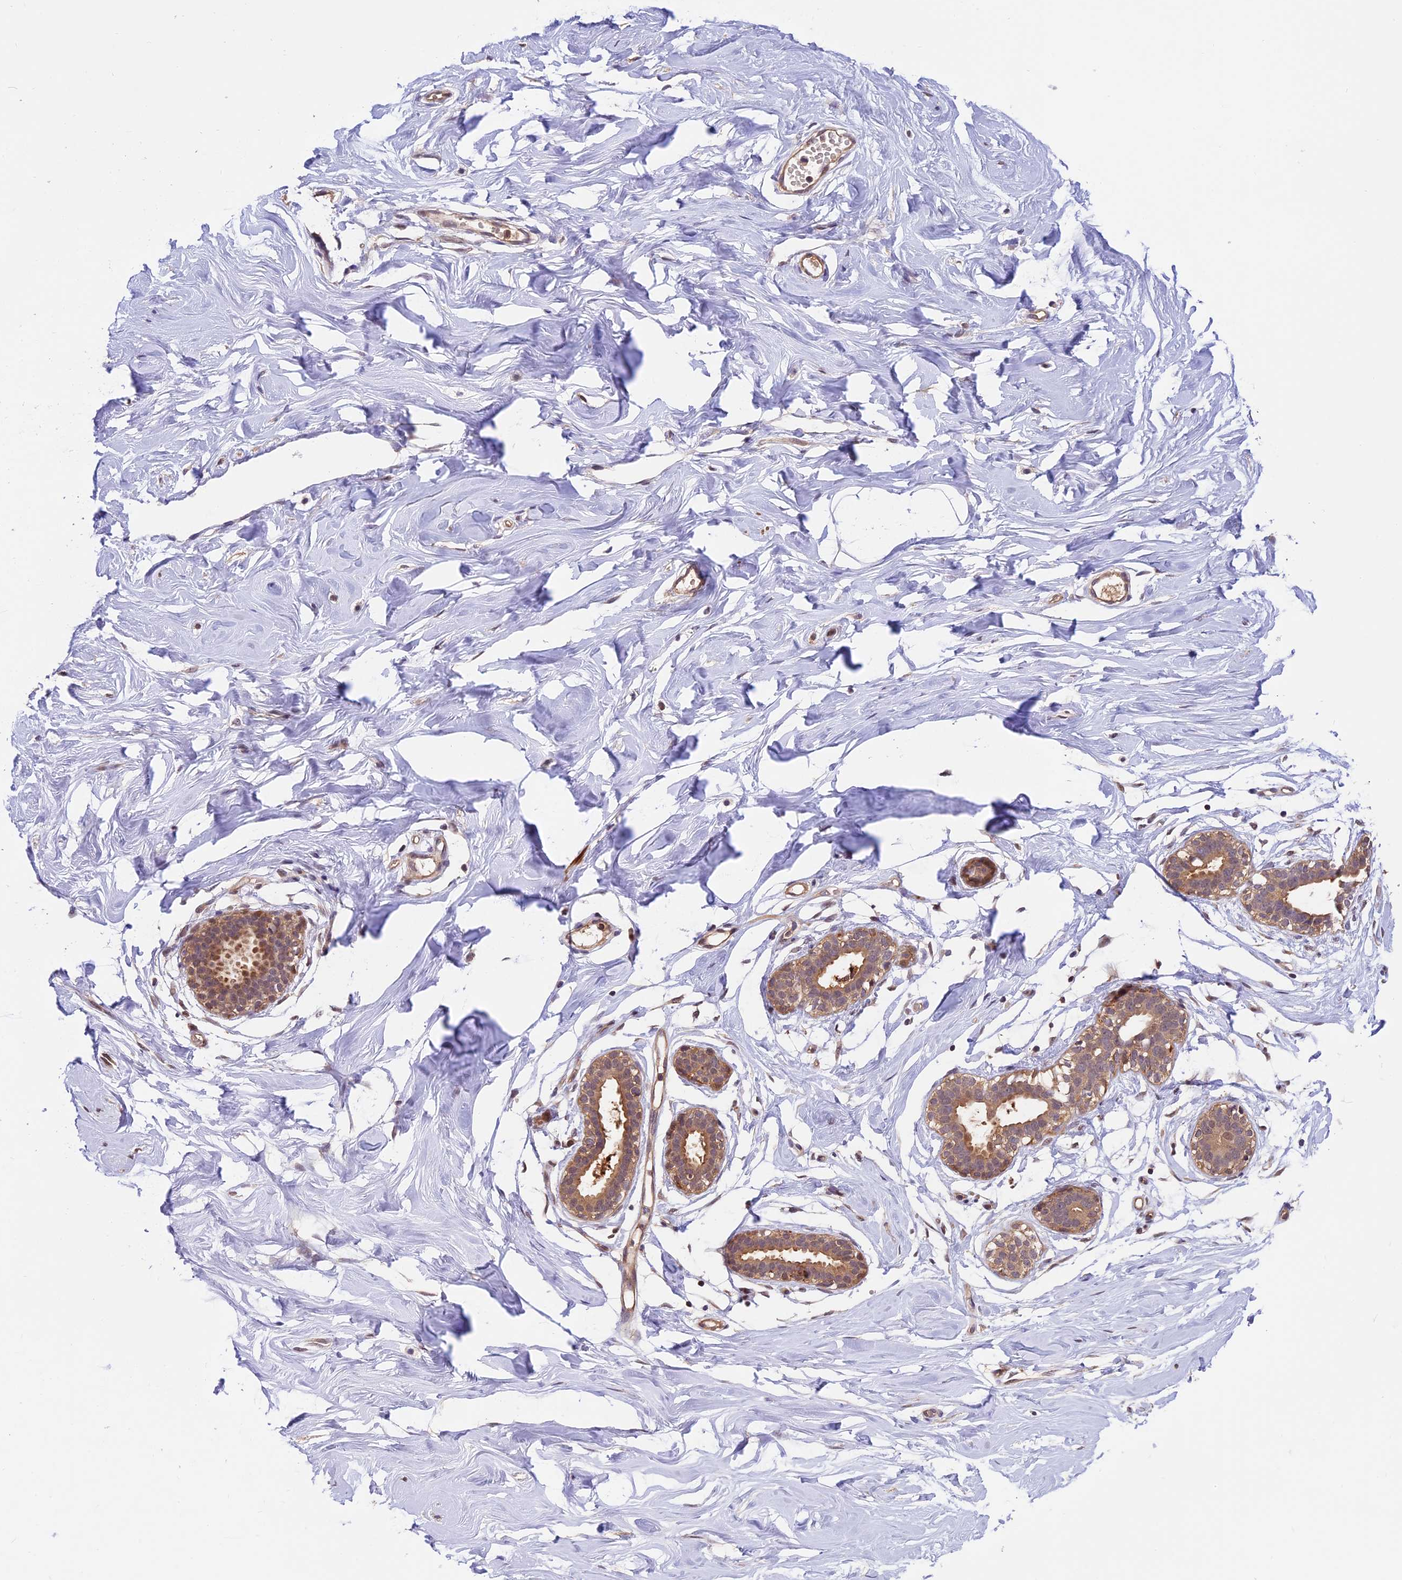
{"staining": {"intensity": "moderate", "quantity": ">75%", "location": "cytoplasmic/membranous"}, "tissue": "breast", "cell_type": "Adipocytes", "image_type": "normal", "snomed": [{"axis": "morphology", "description": "Normal tissue, NOS"}, {"axis": "morphology", "description": "Adenoma, NOS"}, {"axis": "topography", "description": "Breast"}], "caption": "IHC of benign human breast shows medium levels of moderate cytoplasmic/membranous expression in about >75% of adipocytes.", "gene": "PSMB3", "patient": {"sex": "female", "age": 23}}